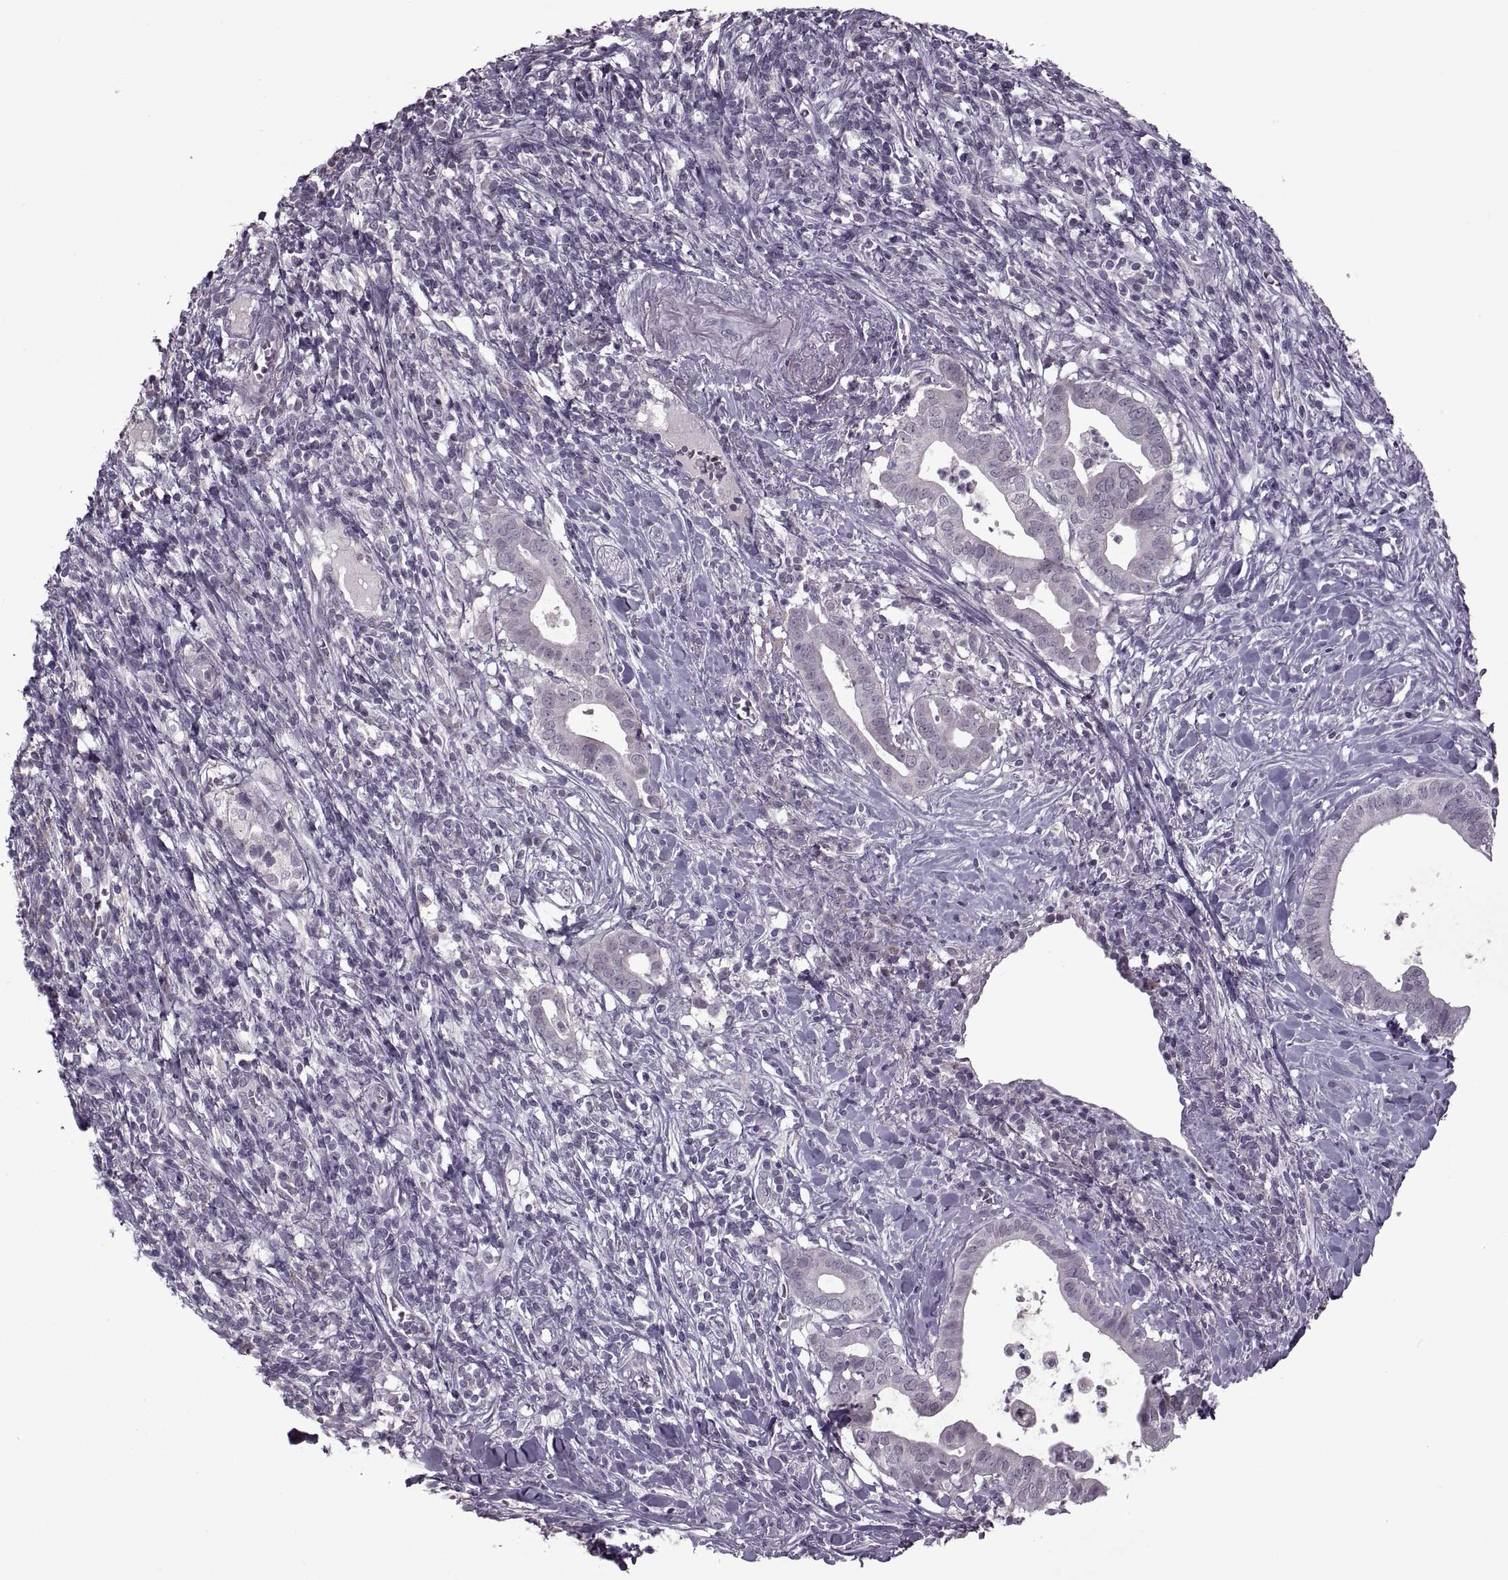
{"staining": {"intensity": "negative", "quantity": "none", "location": "none"}, "tissue": "pancreatic cancer", "cell_type": "Tumor cells", "image_type": "cancer", "snomed": [{"axis": "morphology", "description": "Adenocarcinoma, NOS"}, {"axis": "topography", "description": "Pancreas"}], "caption": "This image is of pancreatic cancer (adenocarcinoma) stained with IHC to label a protein in brown with the nuclei are counter-stained blue. There is no staining in tumor cells.", "gene": "MGAT4D", "patient": {"sex": "male", "age": 61}}